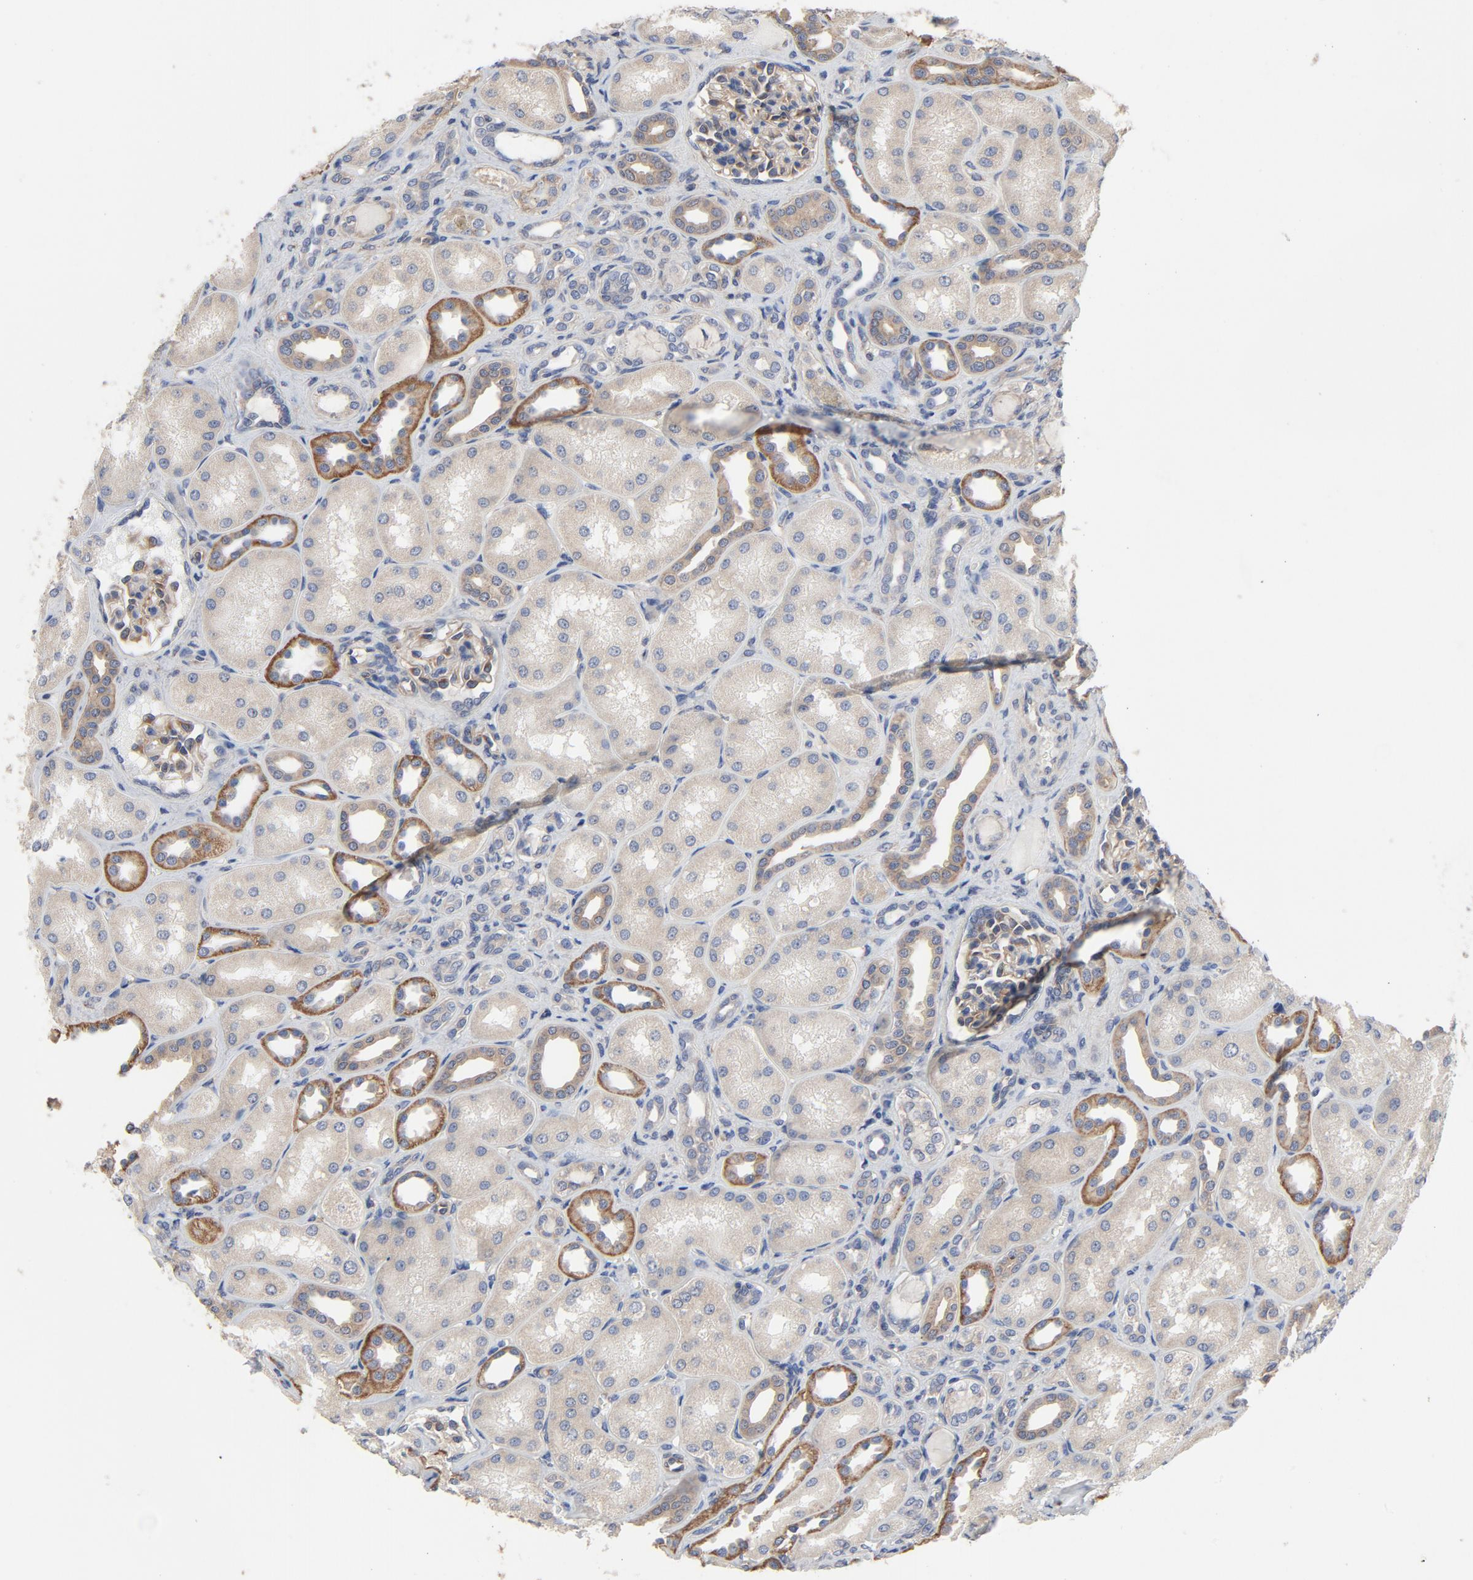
{"staining": {"intensity": "moderate", "quantity": ">75%", "location": "cytoplasmic/membranous"}, "tissue": "kidney", "cell_type": "Cells in glomeruli", "image_type": "normal", "snomed": [{"axis": "morphology", "description": "Normal tissue, NOS"}, {"axis": "topography", "description": "Kidney"}], "caption": "Immunohistochemical staining of unremarkable kidney shows moderate cytoplasmic/membranous protein staining in about >75% of cells in glomeruli. The staining is performed using DAB brown chromogen to label protein expression. The nuclei are counter-stained blue using hematoxylin.", "gene": "DYNLT3", "patient": {"sex": "male", "age": 7}}